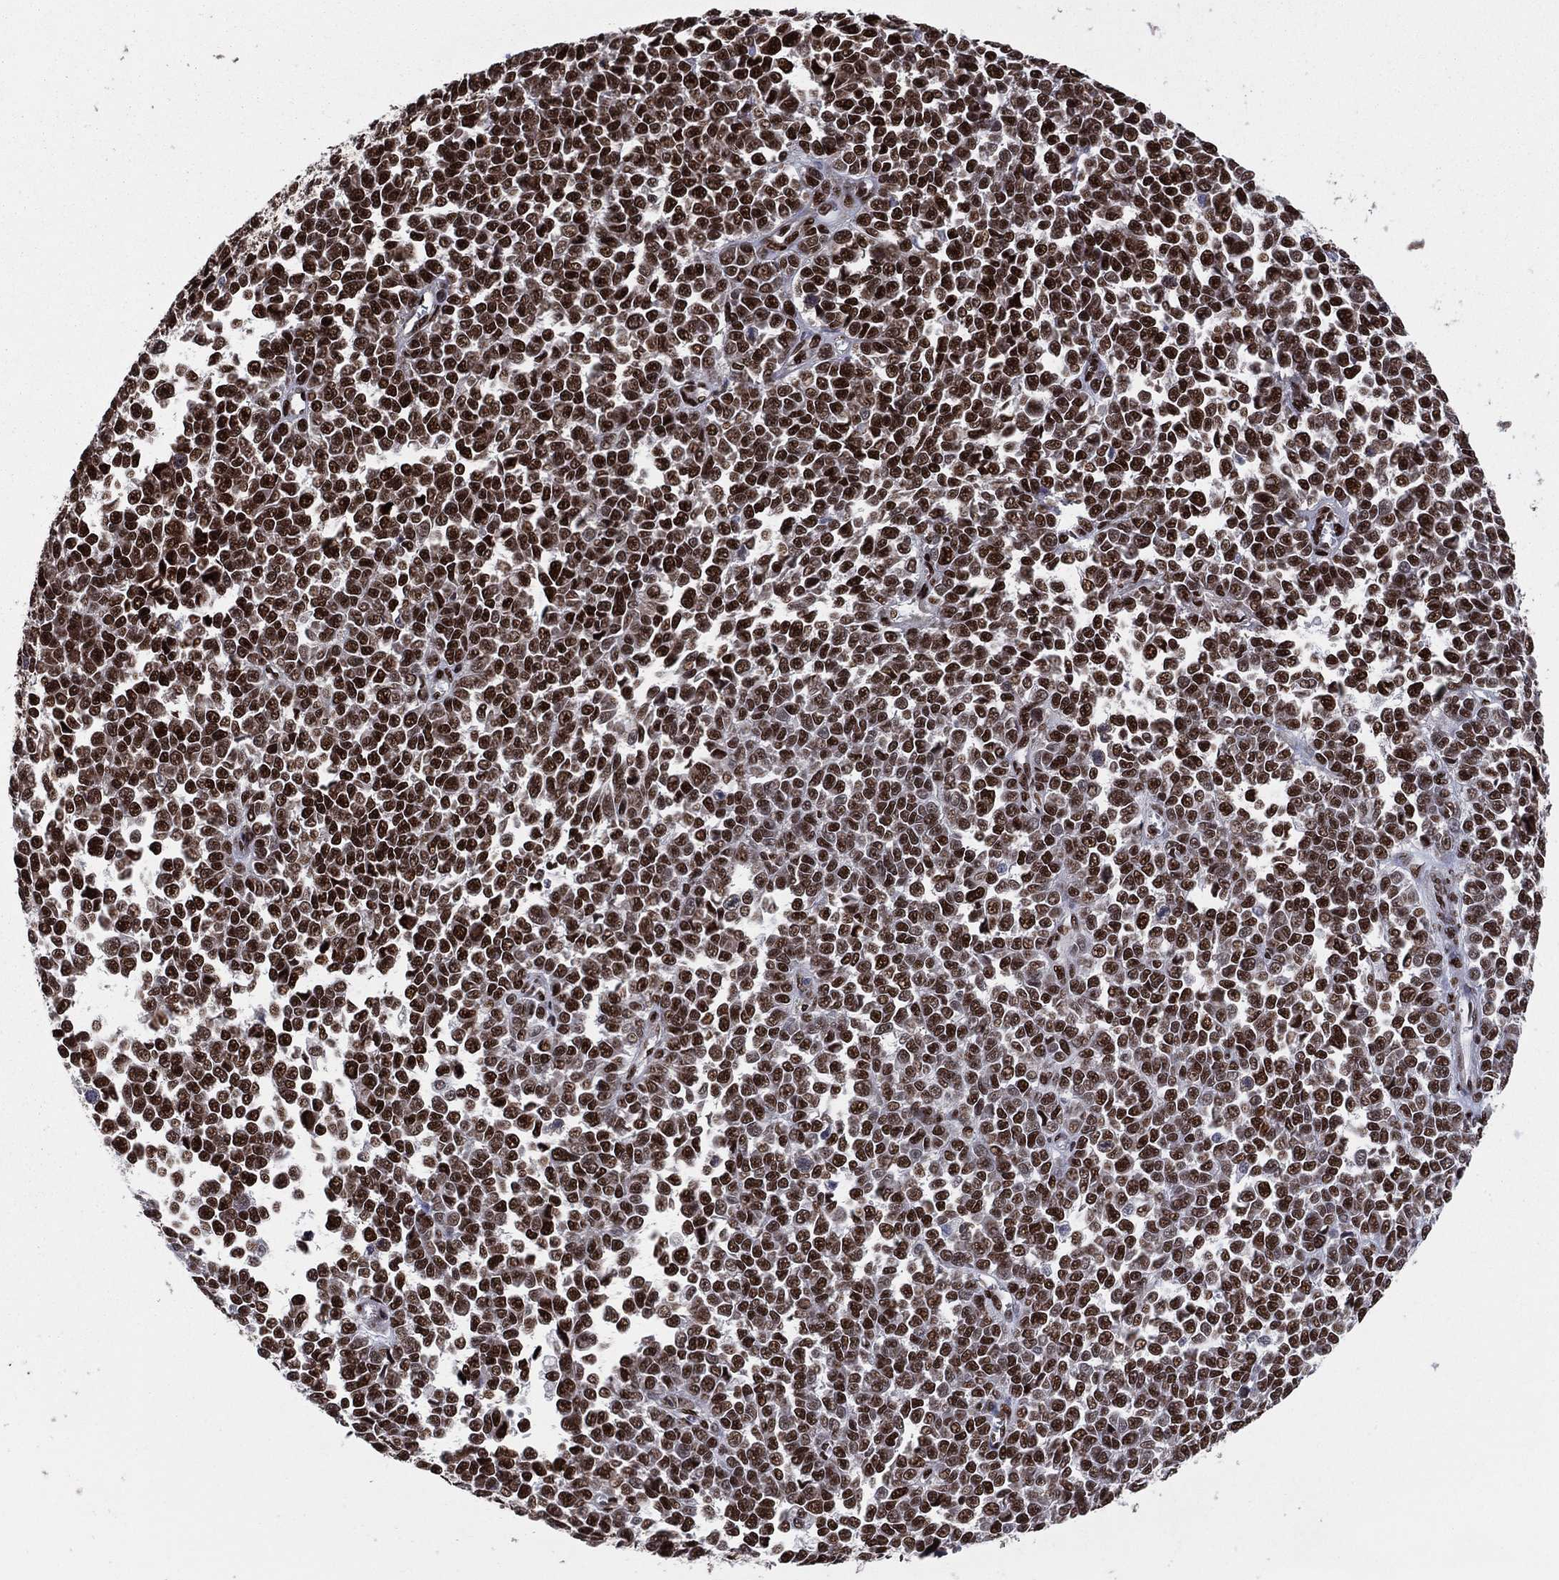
{"staining": {"intensity": "strong", "quantity": ">75%", "location": "nuclear"}, "tissue": "melanoma", "cell_type": "Tumor cells", "image_type": "cancer", "snomed": [{"axis": "morphology", "description": "Malignant melanoma, NOS"}, {"axis": "topography", "description": "Skin"}], "caption": "A brown stain highlights strong nuclear expression of a protein in melanoma tumor cells.", "gene": "TP53BP1", "patient": {"sex": "female", "age": 95}}